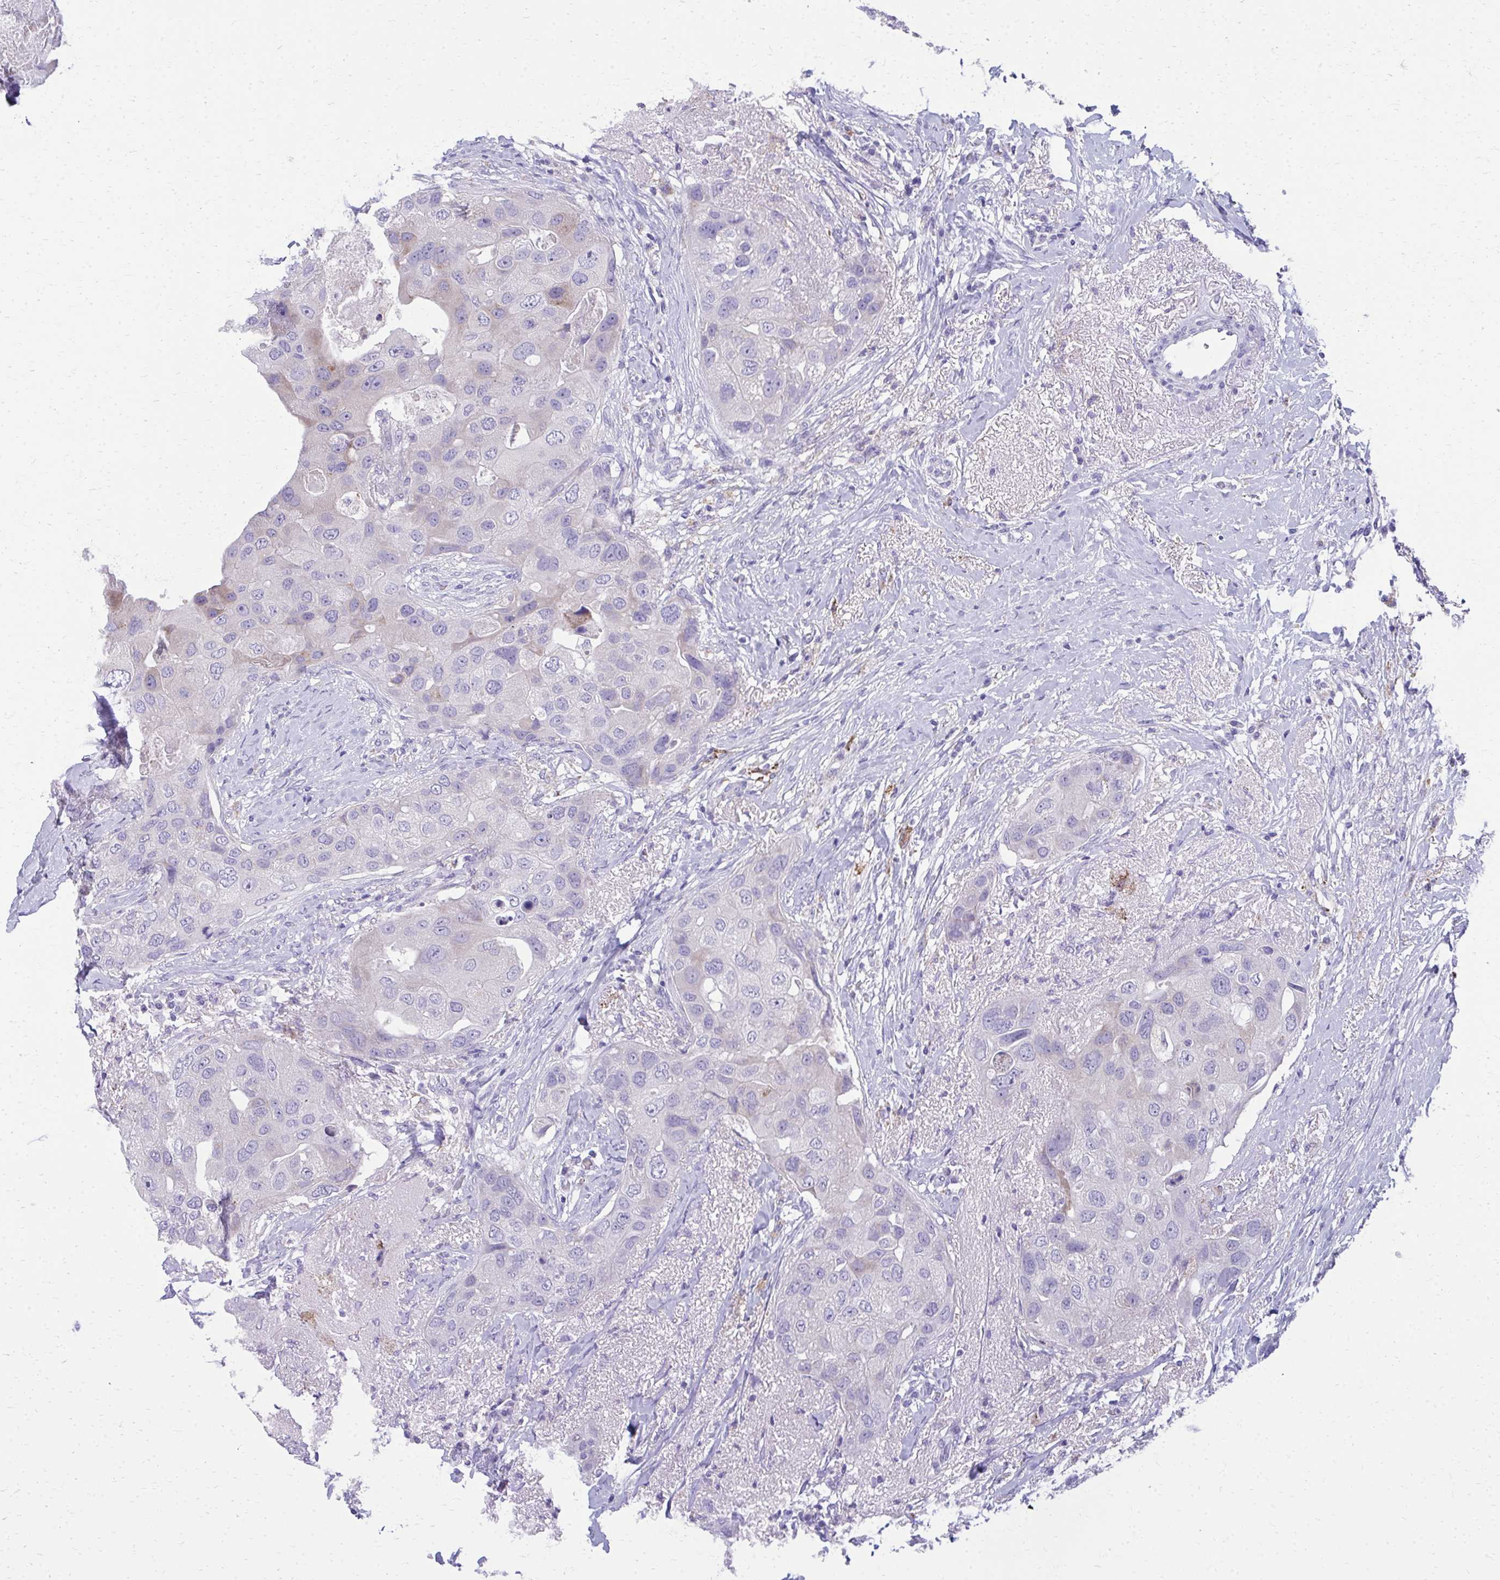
{"staining": {"intensity": "negative", "quantity": "none", "location": "none"}, "tissue": "breast cancer", "cell_type": "Tumor cells", "image_type": "cancer", "snomed": [{"axis": "morphology", "description": "Duct carcinoma"}, {"axis": "topography", "description": "Breast"}], "caption": "This is an IHC photomicrograph of breast infiltrating ductal carcinoma. There is no expression in tumor cells.", "gene": "AIG1", "patient": {"sex": "female", "age": 43}}